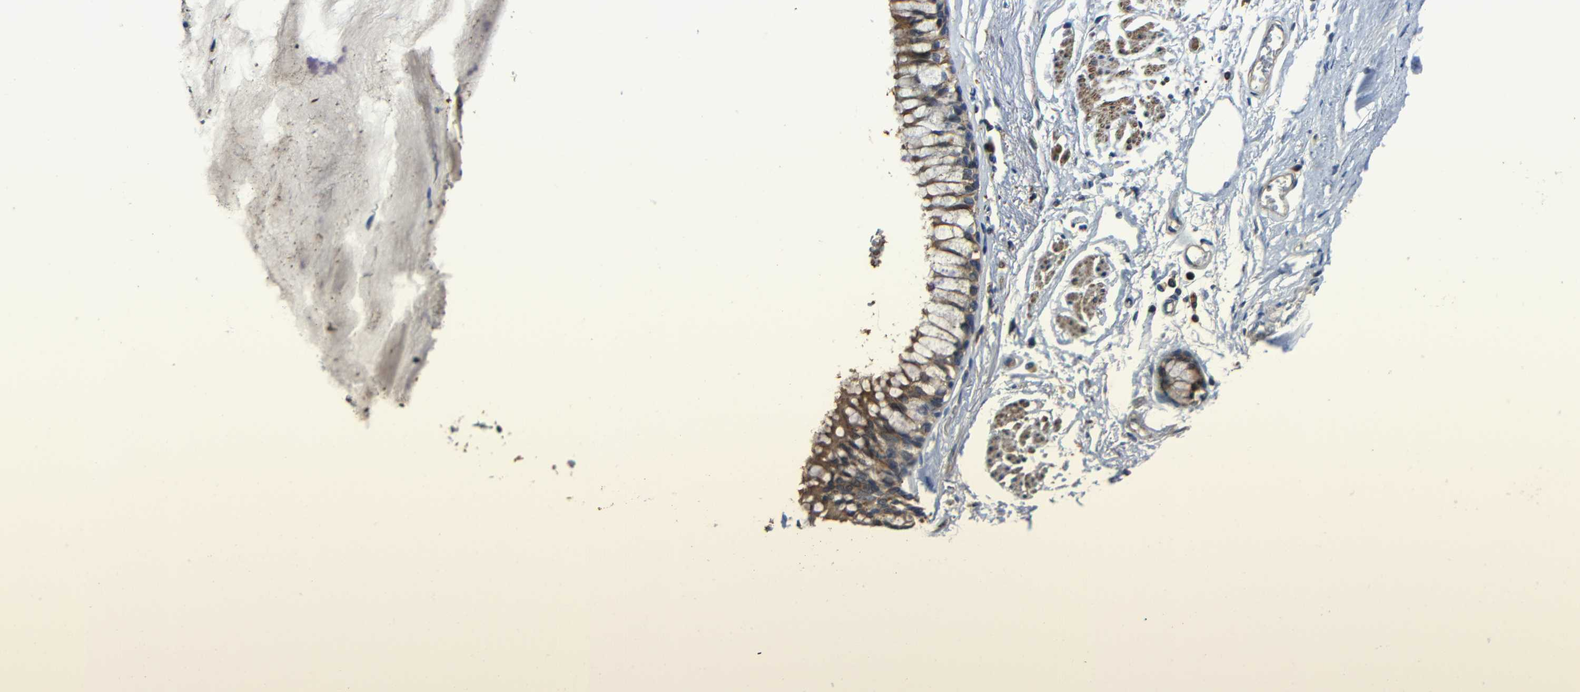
{"staining": {"intensity": "negative", "quantity": "none", "location": "none"}, "tissue": "adipose tissue", "cell_type": "Adipocytes", "image_type": "normal", "snomed": [{"axis": "morphology", "description": "Normal tissue, NOS"}, {"axis": "topography", "description": "Cartilage tissue"}, {"axis": "topography", "description": "Bronchus"}], "caption": "Protein analysis of benign adipose tissue demonstrates no significant positivity in adipocytes. (DAB (3,3'-diaminobenzidine) IHC visualized using brightfield microscopy, high magnification).", "gene": "GDI1", "patient": {"sex": "female", "age": 73}}